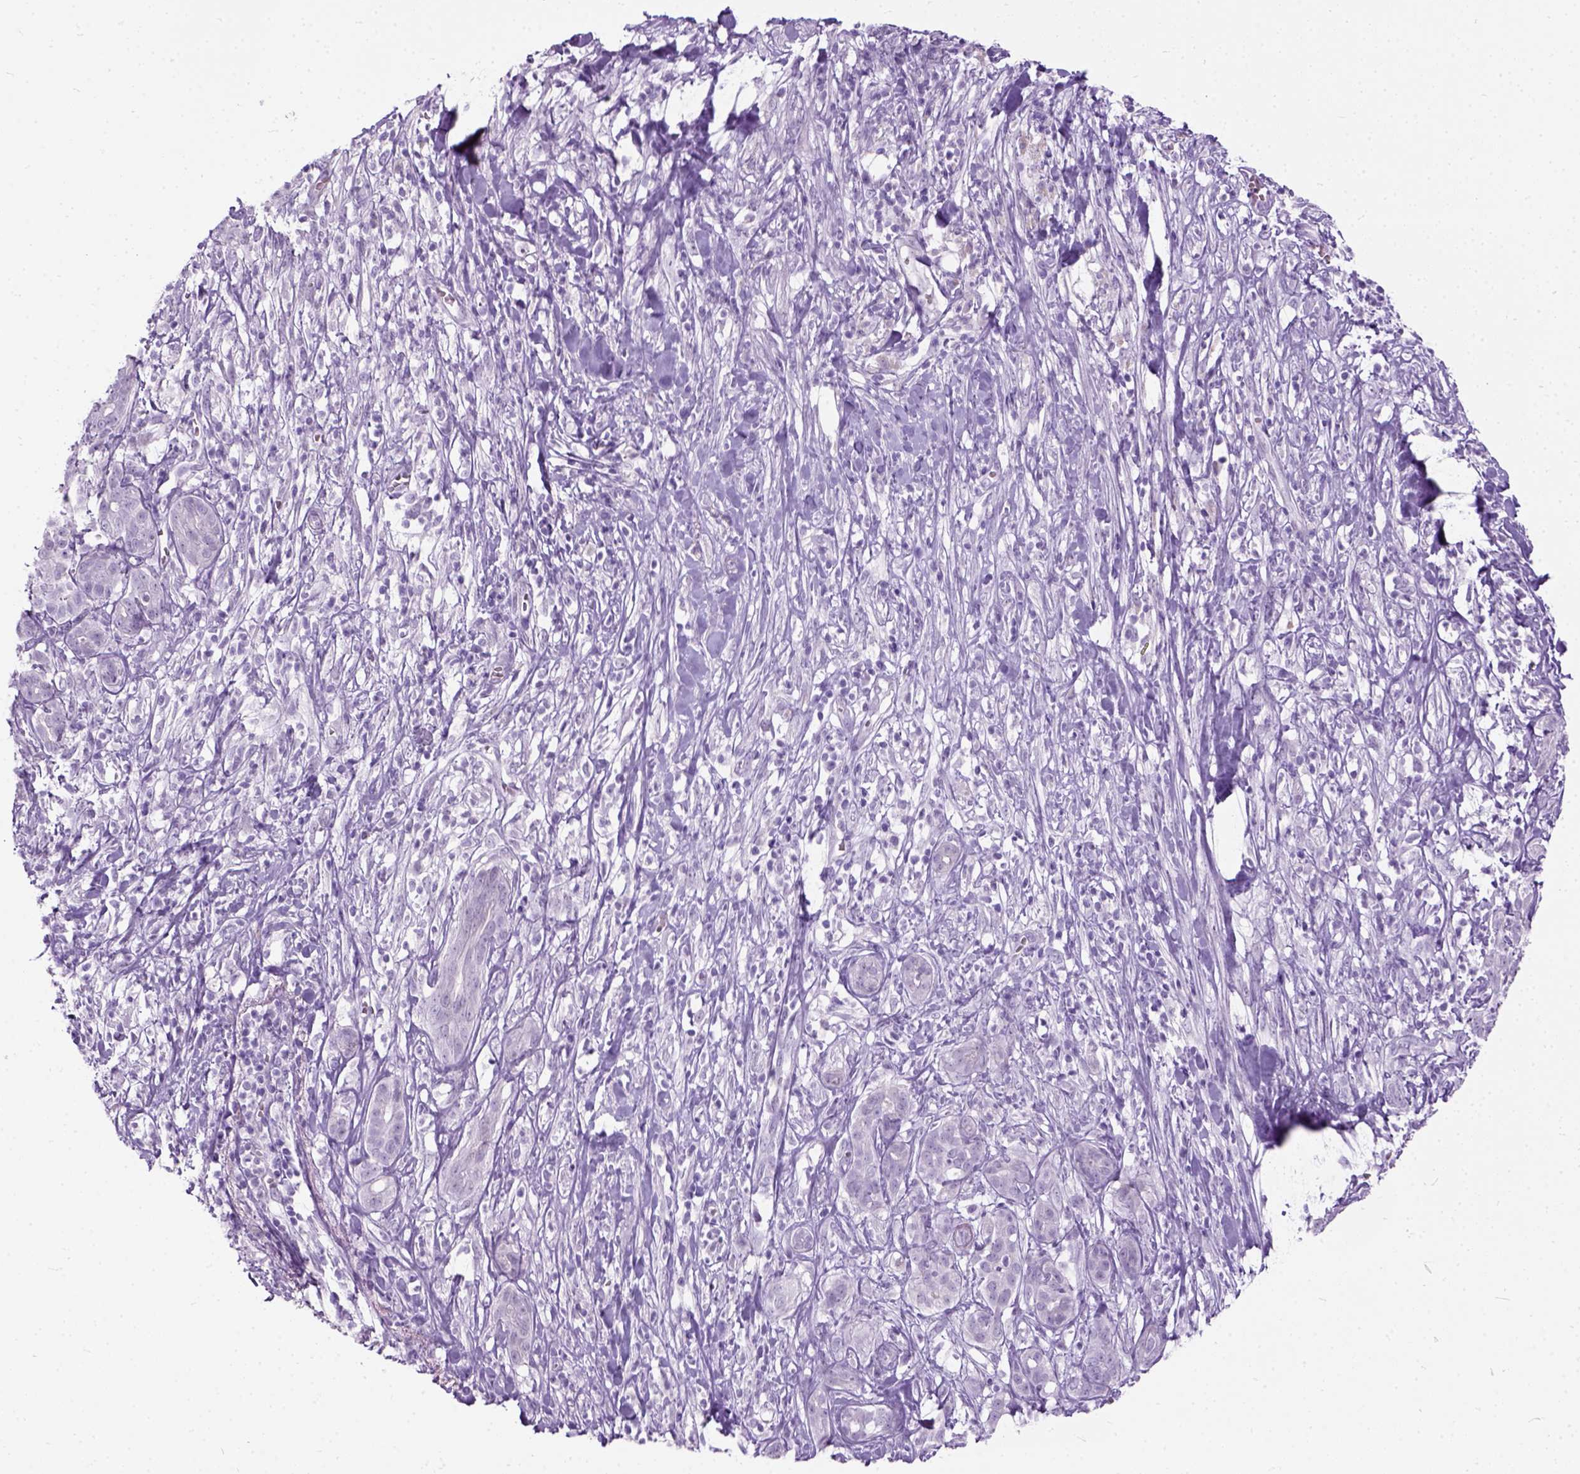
{"staining": {"intensity": "negative", "quantity": "none", "location": "none"}, "tissue": "pancreatic cancer", "cell_type": "Tumor cells", "image_type": "cancer", "snomed": [{"axis": "morphology", "description": "Adenocarcinoma, NOS"}, {"axis": "topography", "description": "Pancreas"}], "caption": "There is no significant expression in tumor cells of pancreatic cancer.", "gene": "AXDND1", "patient": {"sex": "male", "age": 61}}